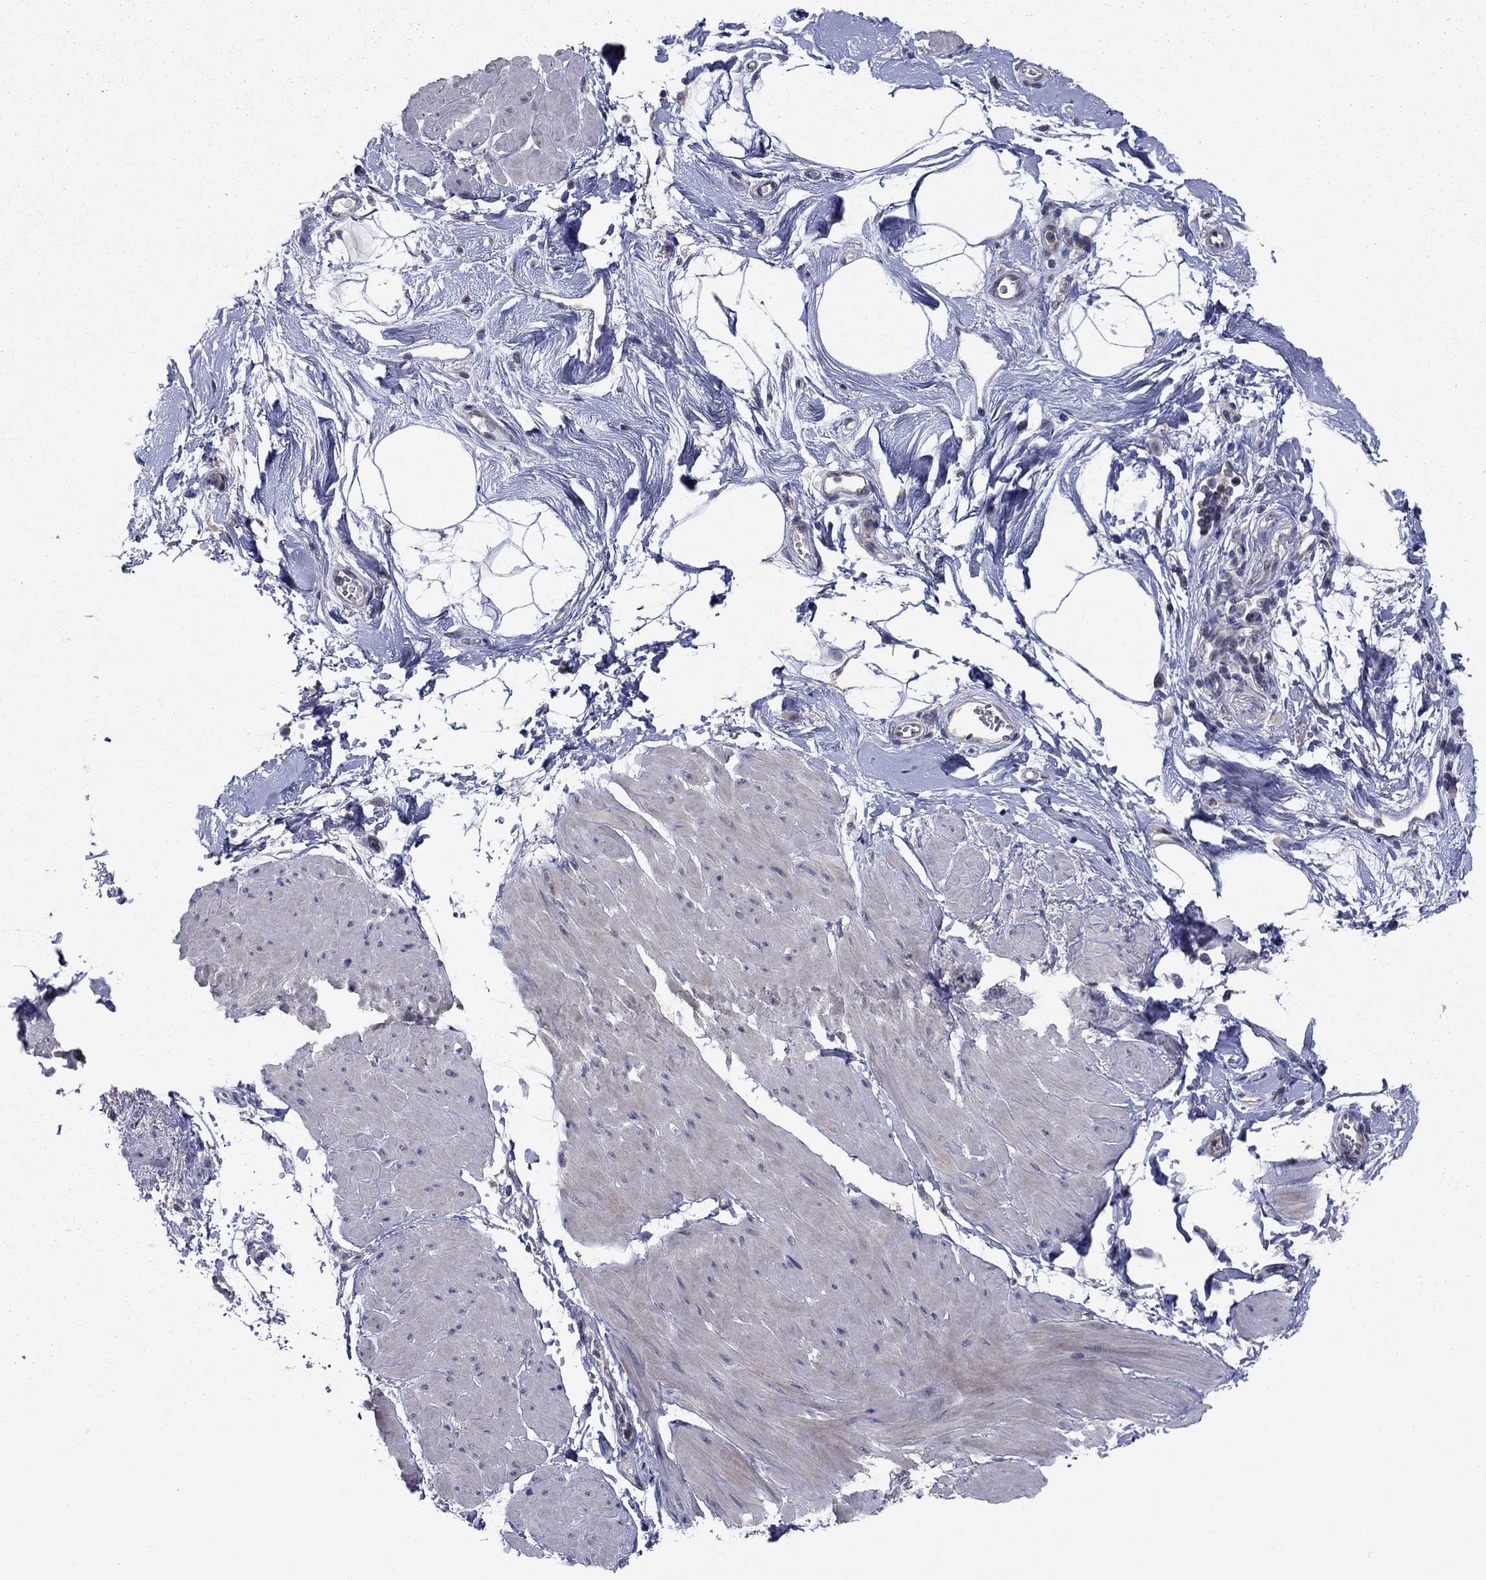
{"staining": {"intensity": "negative", "quantity": "none", "location": "none"}, "tissue": "smooth muscle", "cell_type": "Smooth muscle cells", "image_type": "normal", "snomed": [{"axis": "morphology", "description": "Normal tissue, NOS"}, {"axis": "topography", "description": "Adipose tissue"}, {"axis": "topography", "description": "Smooth muscle"}, {"axis": "topography", "description": "Peripheral nerve tissue"}], "caption": "IHC photomicrograph of benign smooth muscle stained for a protein (brown), which displays no staining in smooth muscle cells. The staining was performed using DAB (3,3'-diaminobenzidine) to visualize the protein expression in brown, while the nuclei were stained in blue with hematoxylin (Magnification: 20x).", "gene": "GRHPR", "patient": {"sex": "male", "age": 83}}